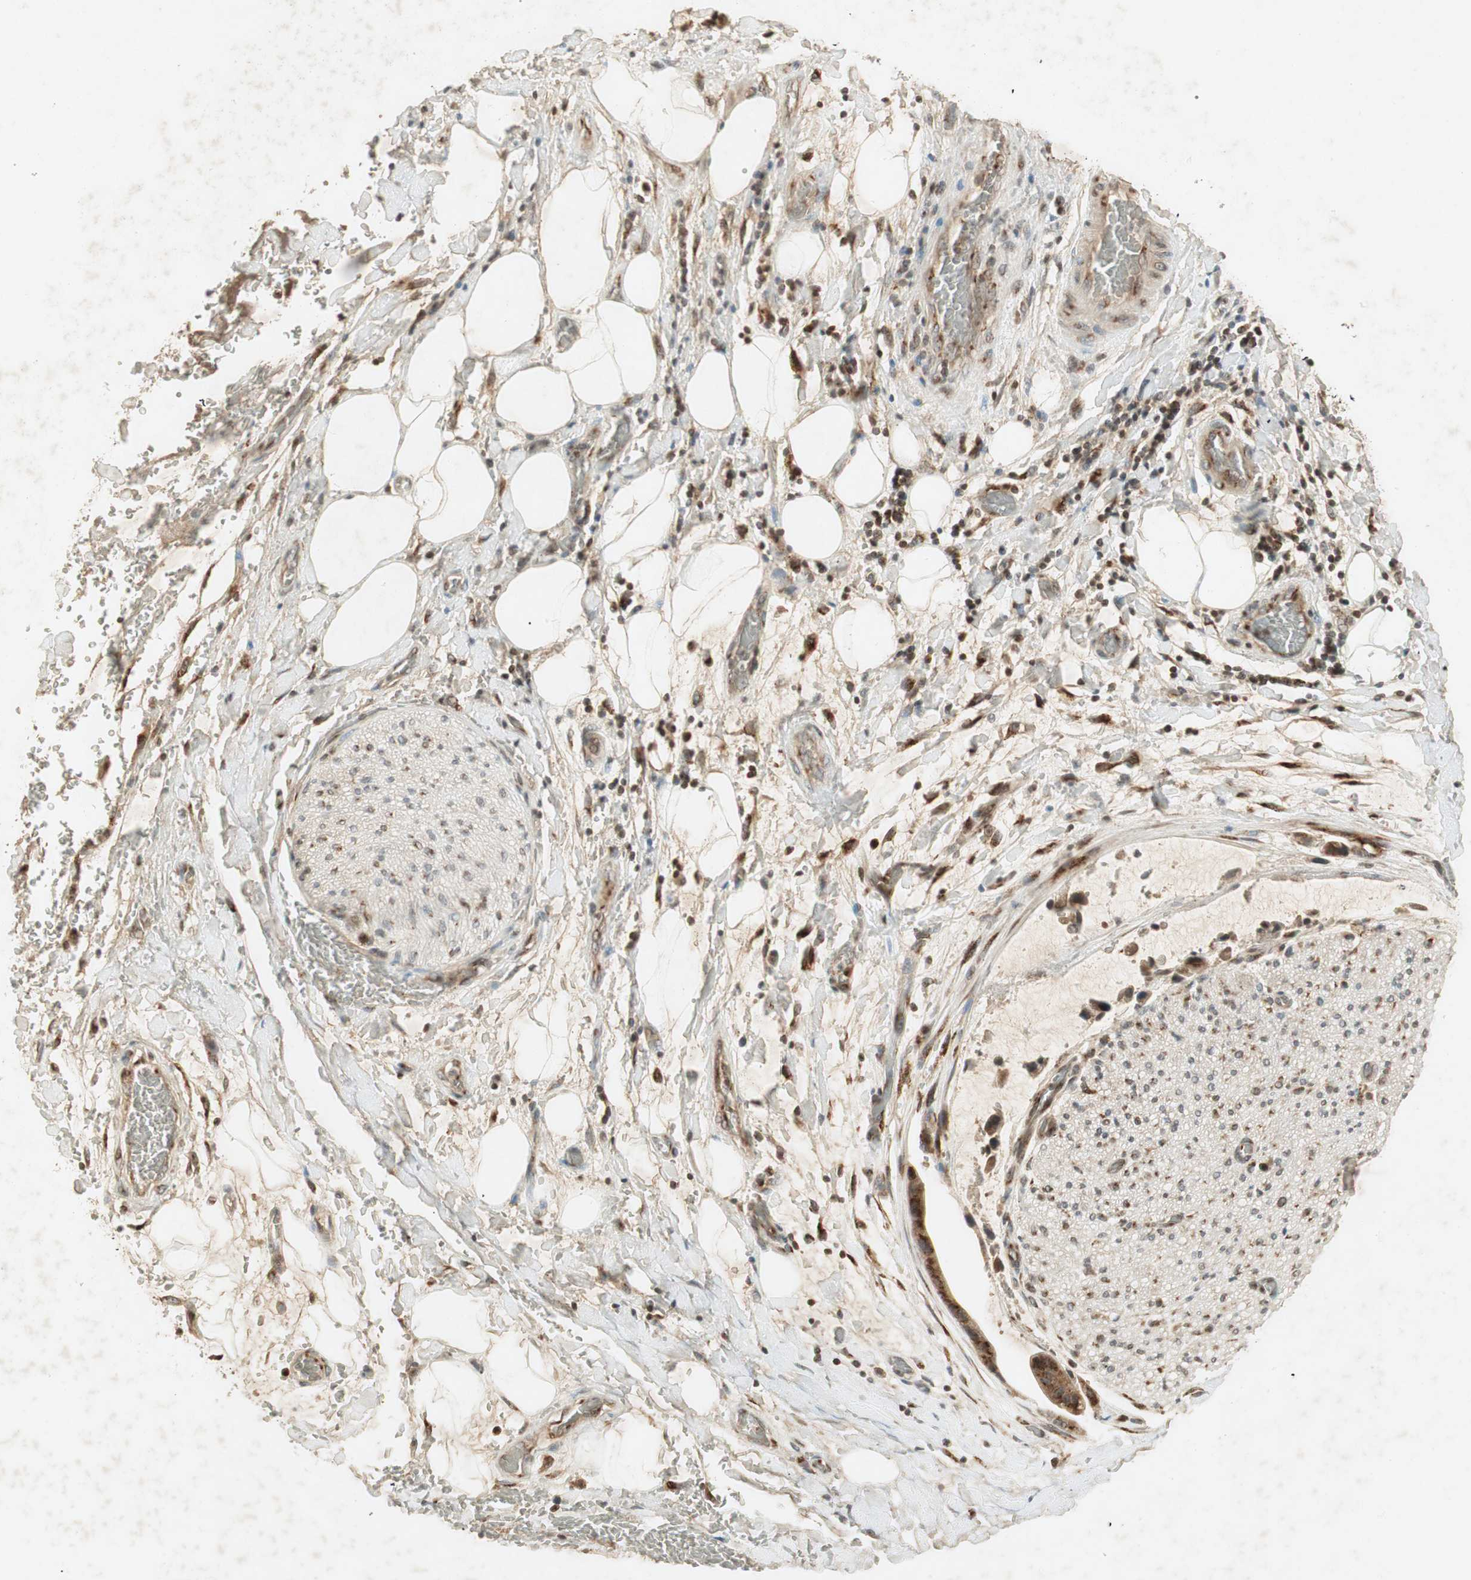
{"staining": {"intensity": "moderate", "quantity": "25%-75%", "location": "cytoplasmic/membranous"}, "tissue": "adipose tissue", "cell_type": "Adipocytes", "image_type": "normal", "snomed": [{"axis": "morphology", "description": "Normal tissue, NOS"}, {"axis": "morphology", "description": "Cholangiocarcinoma"}, {"axis": "topography", "description": "Liver"}, {"axis": "topography", "description": "Peripheral nerve tissue"}], "caption": "This is a micrograph of IHC staining of benign adipose tissue, which shows moderate expression in the cytoplasmic/membranous of adipocytes.", "gene": "NEO1", "patient": {"sex": "male", "age": 50}}